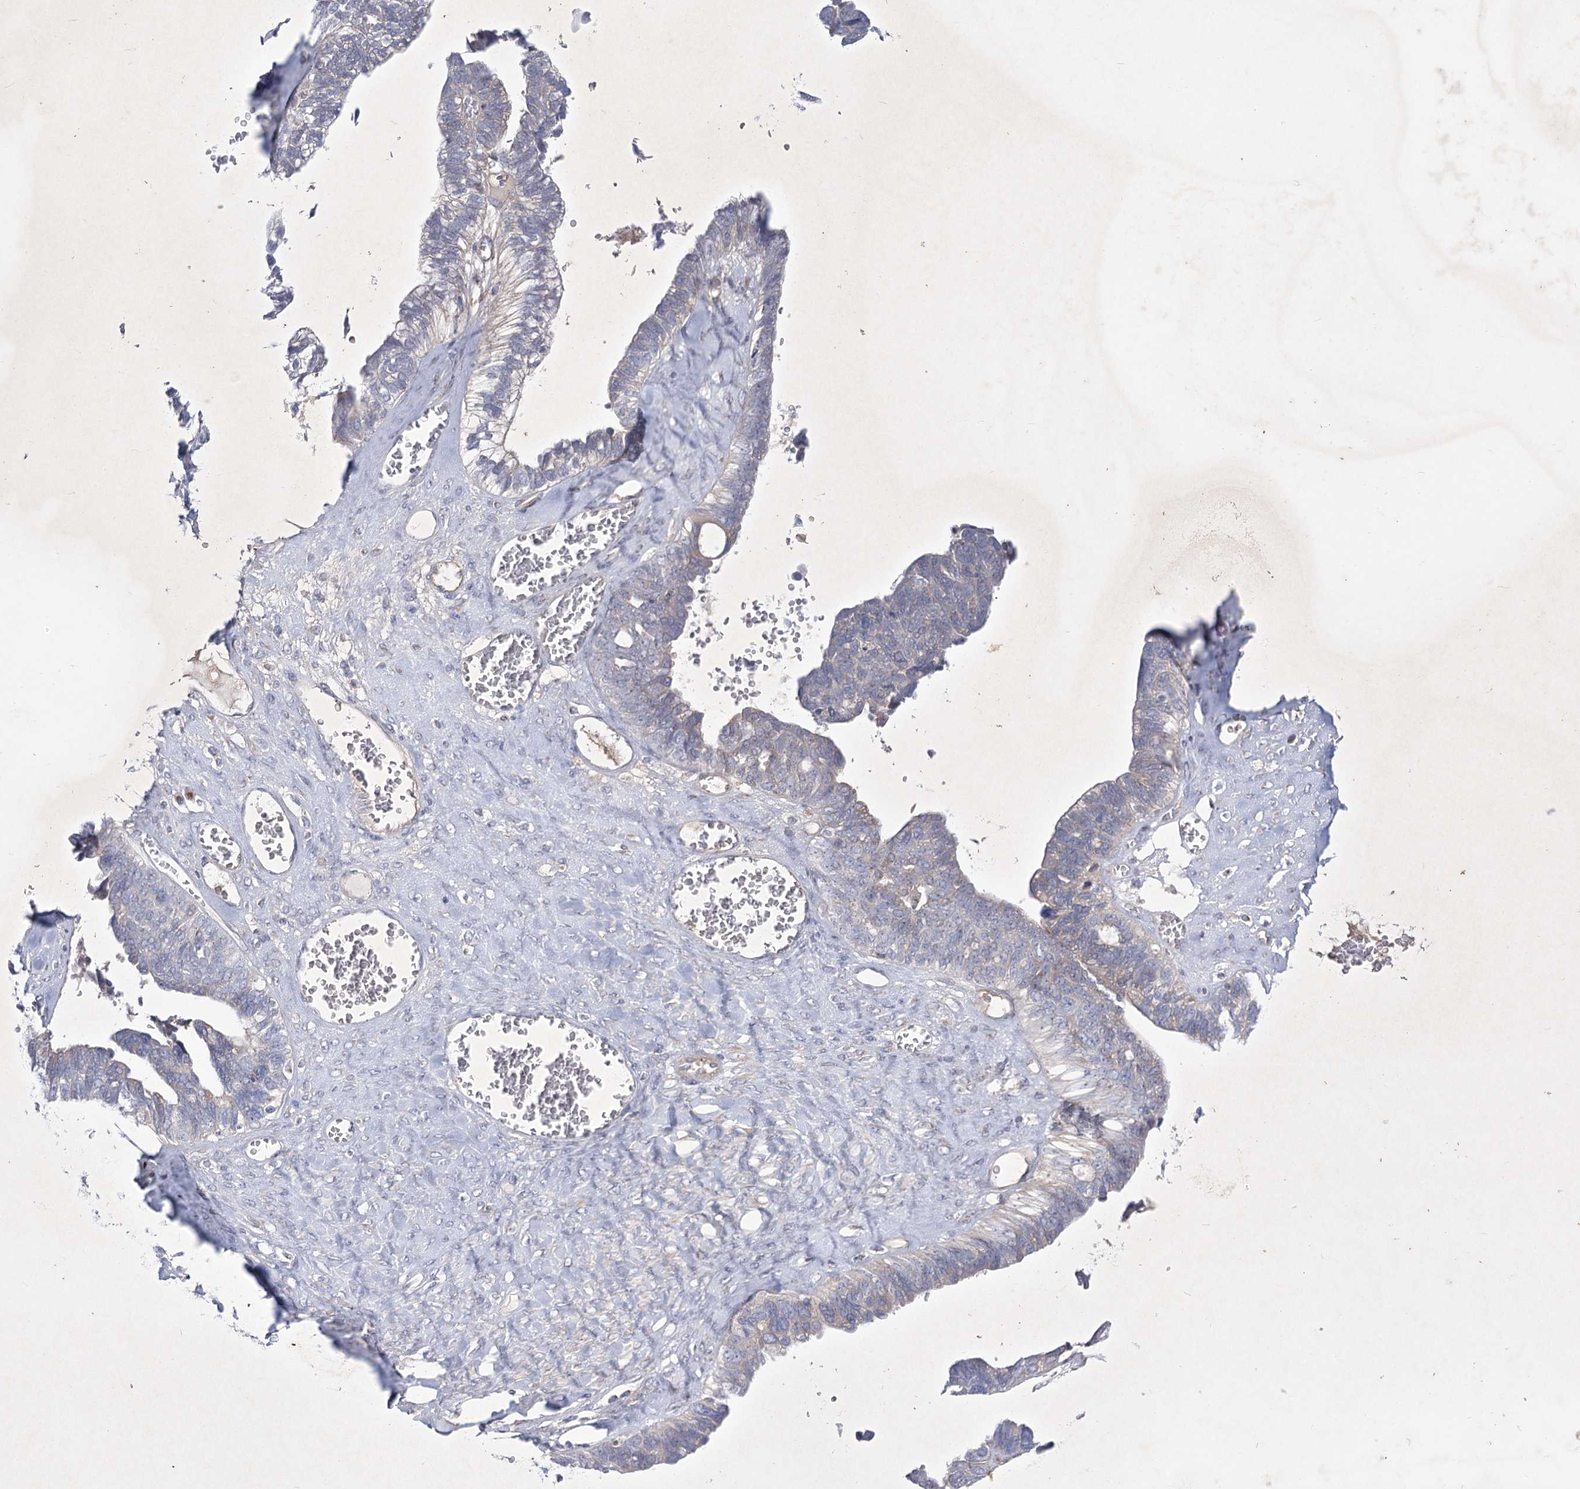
{"staining": {"intensity": "negative", "quantity": "none", "location": "none"}, "tissue": "ovarian cancer", "cell_type": "Tumor cells", "image_type": "cancer", "snomed": [{"axis": "morphology", "description": "Cystadenocarcinoma, serous, NOS"}, {"axis": "topography", "description": "Ovary"}], "caption": "IHC histopathology image of neoplastic tissue: human serous cystadenocarcinoma (ovarian) stained with DAB displays no significant protein positivity in tumor cells. The staining was performed using DAB to visualize the protein expression in brown, while the nuclei were stained in blue with hematoxylin (Magnification: 20x).", "gene": "GBF1", "patient": {"sex": "female", "age": 79}}